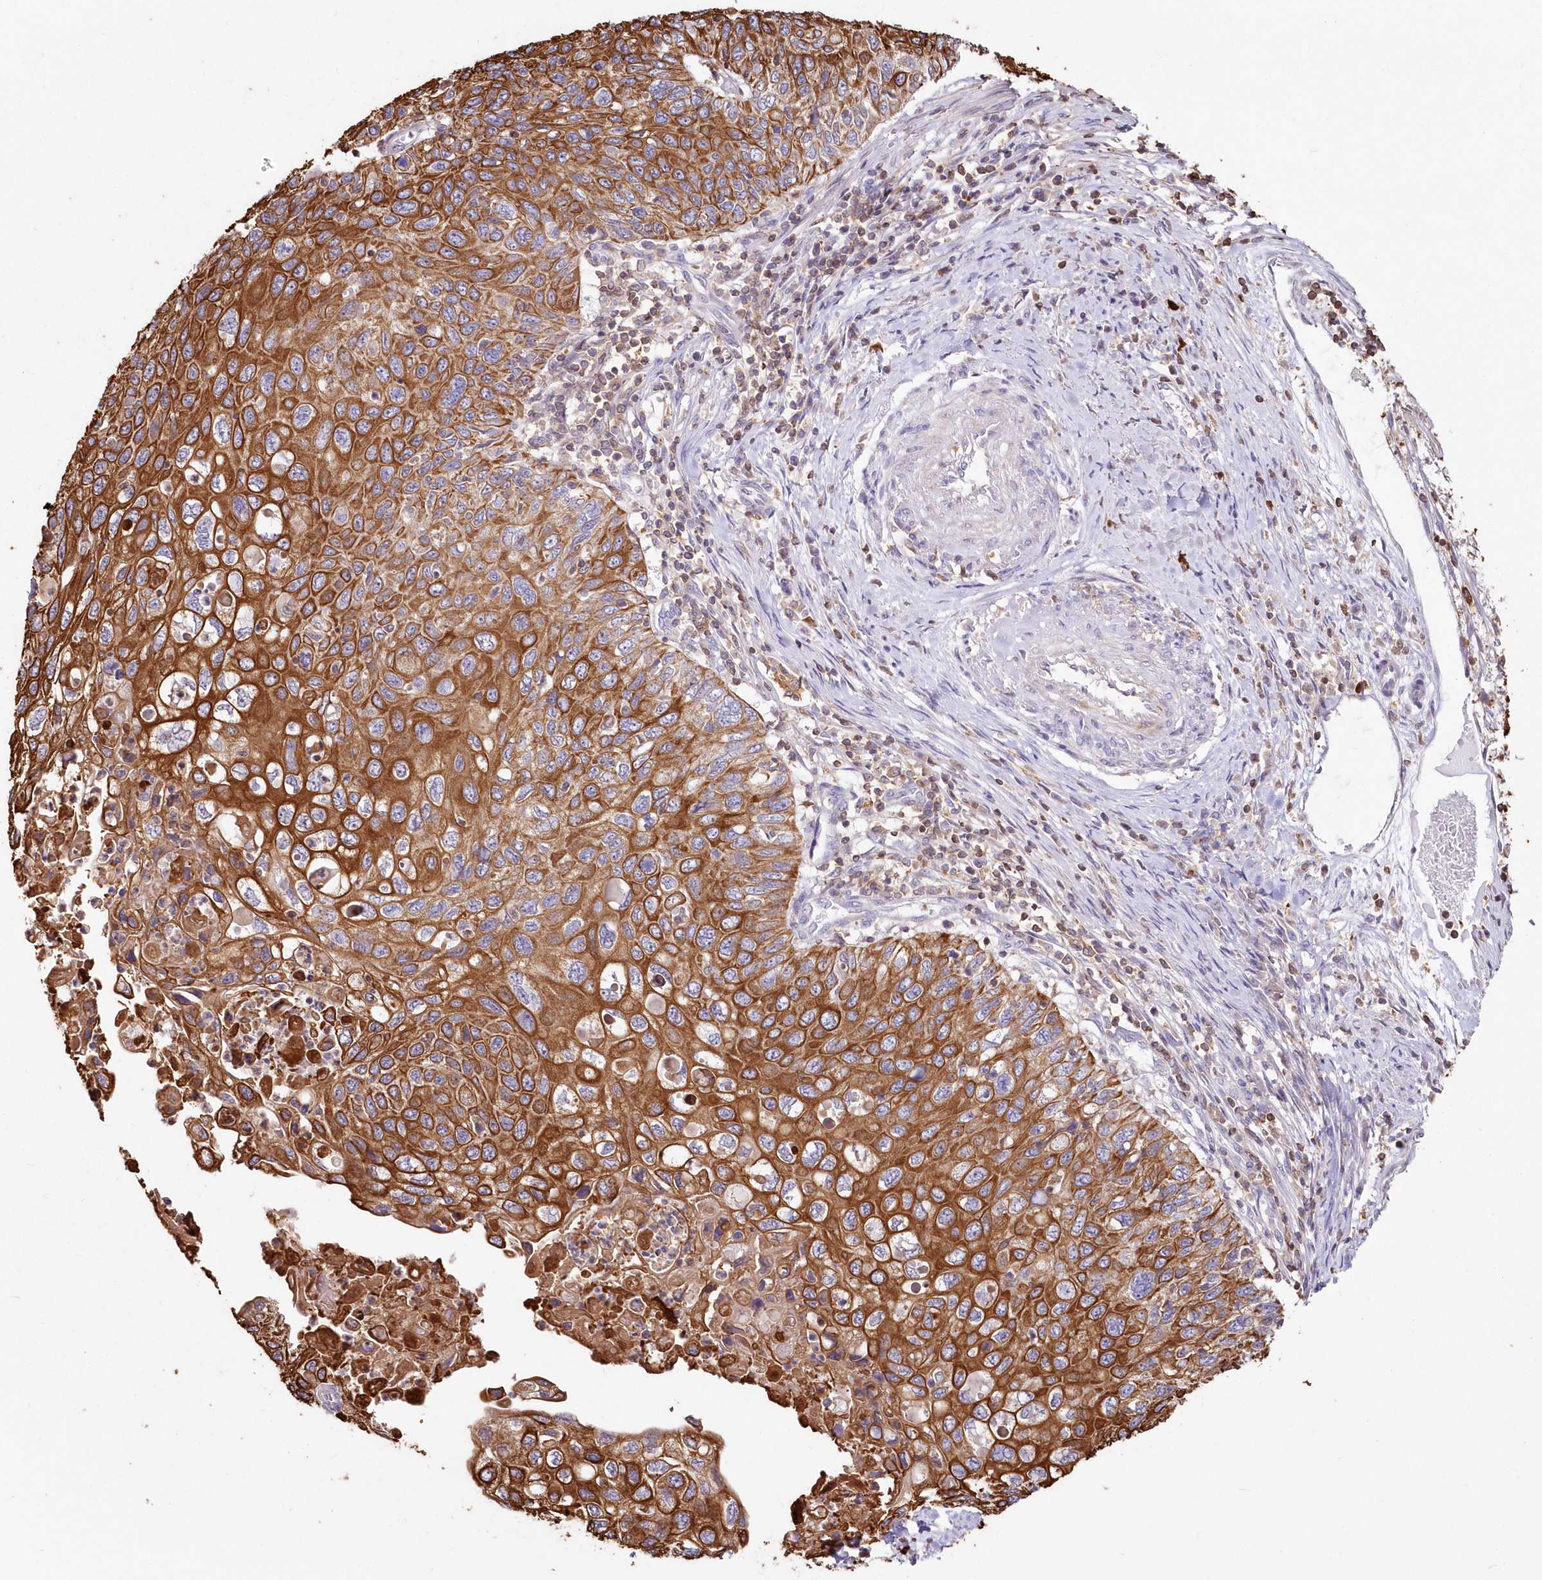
{"staining": {"intensity": "strong", "quantity": ">75%", "location": "cytoplasmic/membranous"}, "tissue": "cervical cancer", "cell_type": "Tumor cells", "image_type": "cancer", "snomed": [{"axis": "morphology", "description": "Squamous cell carcinoma, NOS"}, {"axis": "topography", "description": "Cervix"}], "caption": "Protein staining exhibits strong cytoplasmic/membranous staining in approximately >75% of tumor cells in cervical cancer. The staining was performed using DAB (3,3'-diaminobenzidine) to visualize the protein expression in brown, while the nuclei were stained in blue with hematoxylin (Magnification: 20x).", "gene": "SNED1", "patient": {"sex": "female", "age": 70}}